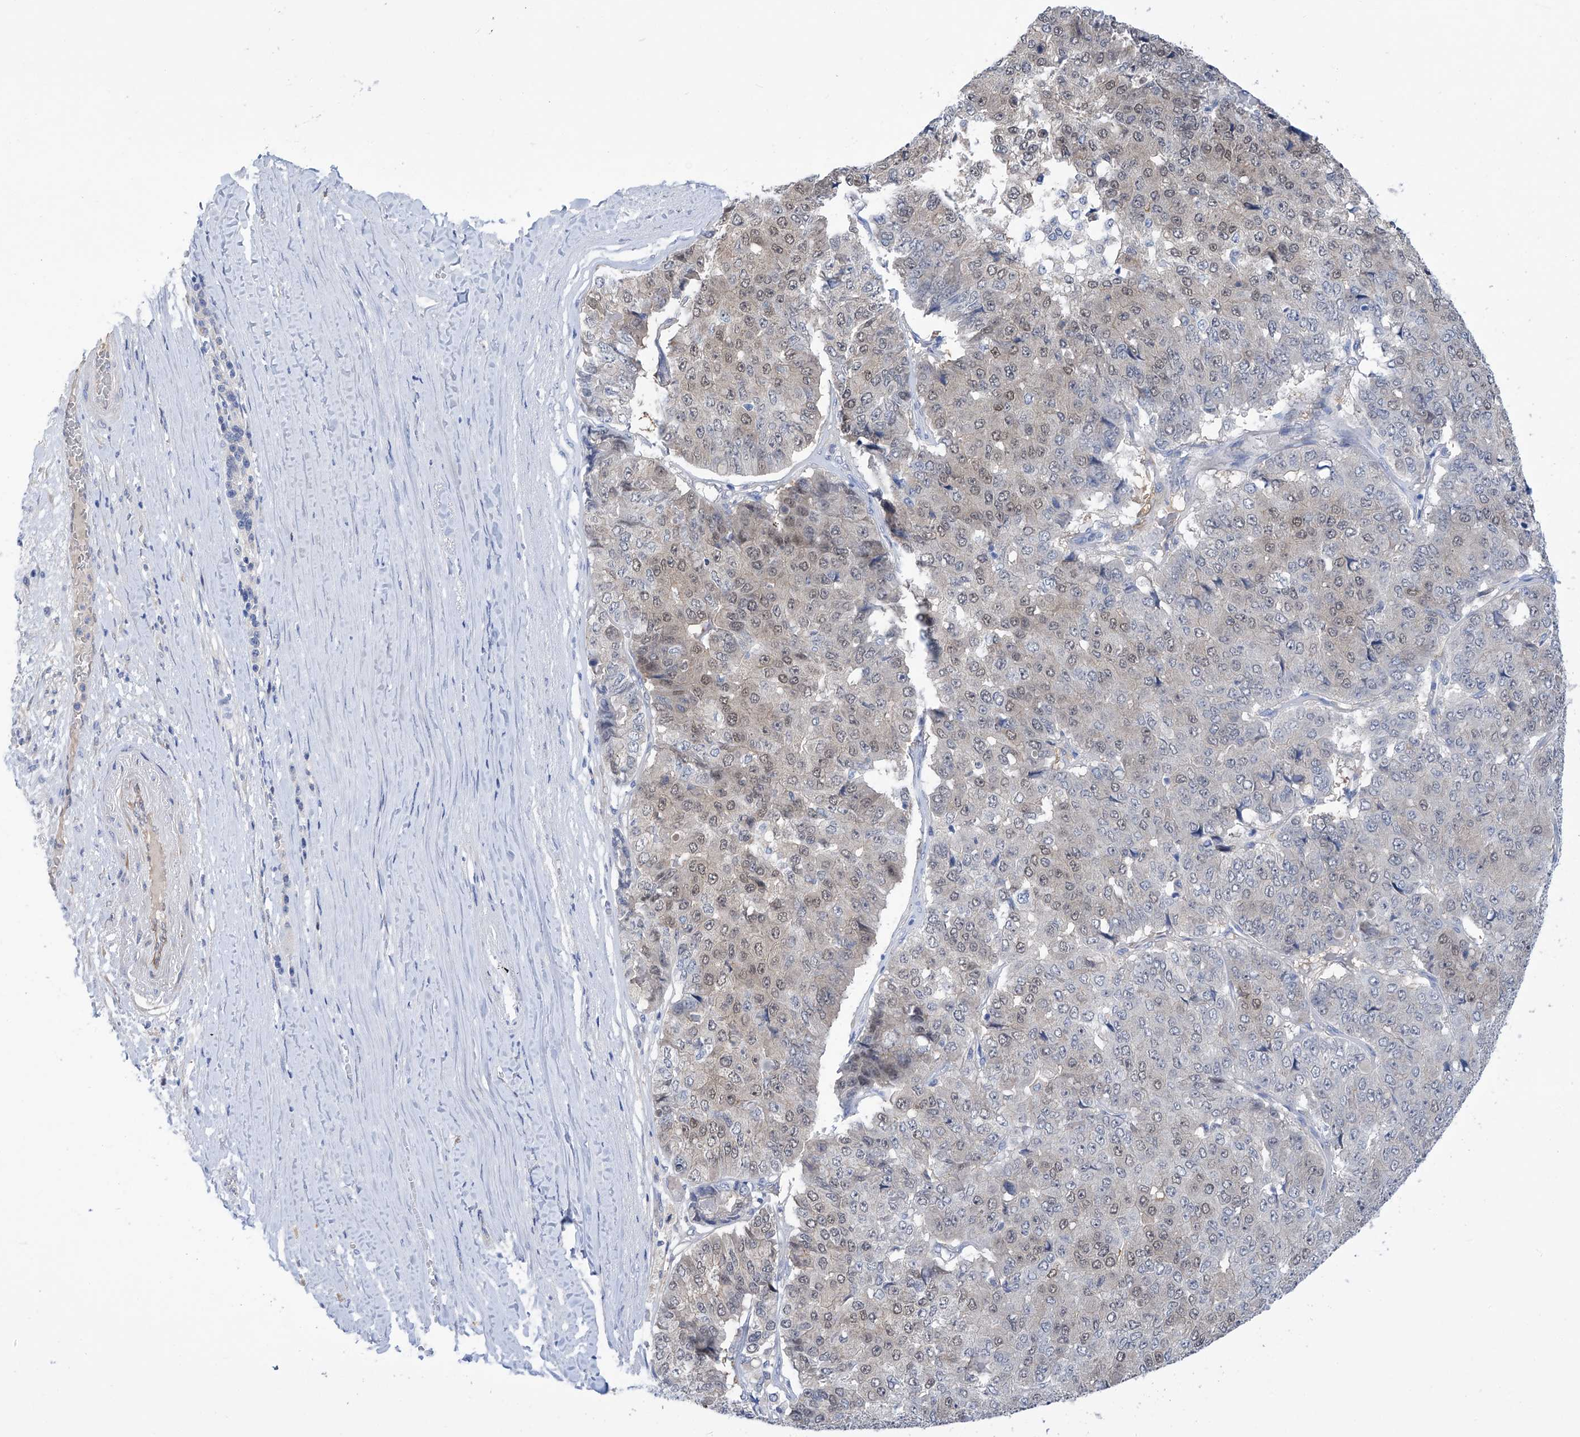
{"staining": {"intensity": "weak", "quantity": "25%-75%", "location": "nuclear"}, "tissue": "pancreatic cancer", "cell_type": "Tumor cells", "image_type": "cancer", "snomed": [{"axis": "morphology", "description": "Adenocarcinoma, NOS"}, {"axis": "topography", "description": "Pancreas"}], "caption": "Immunohistochemistry (IHC) image of neoplastic tissue: human pancreatic cancer stained using immunohistochemistry demonstrates low levels of weak protein expression localized specifically in the nuclear of tumor cells, appearing as a nuclear brown color.", "gene": "PGM3", "patient": {"sex": "male", "age": 50}}